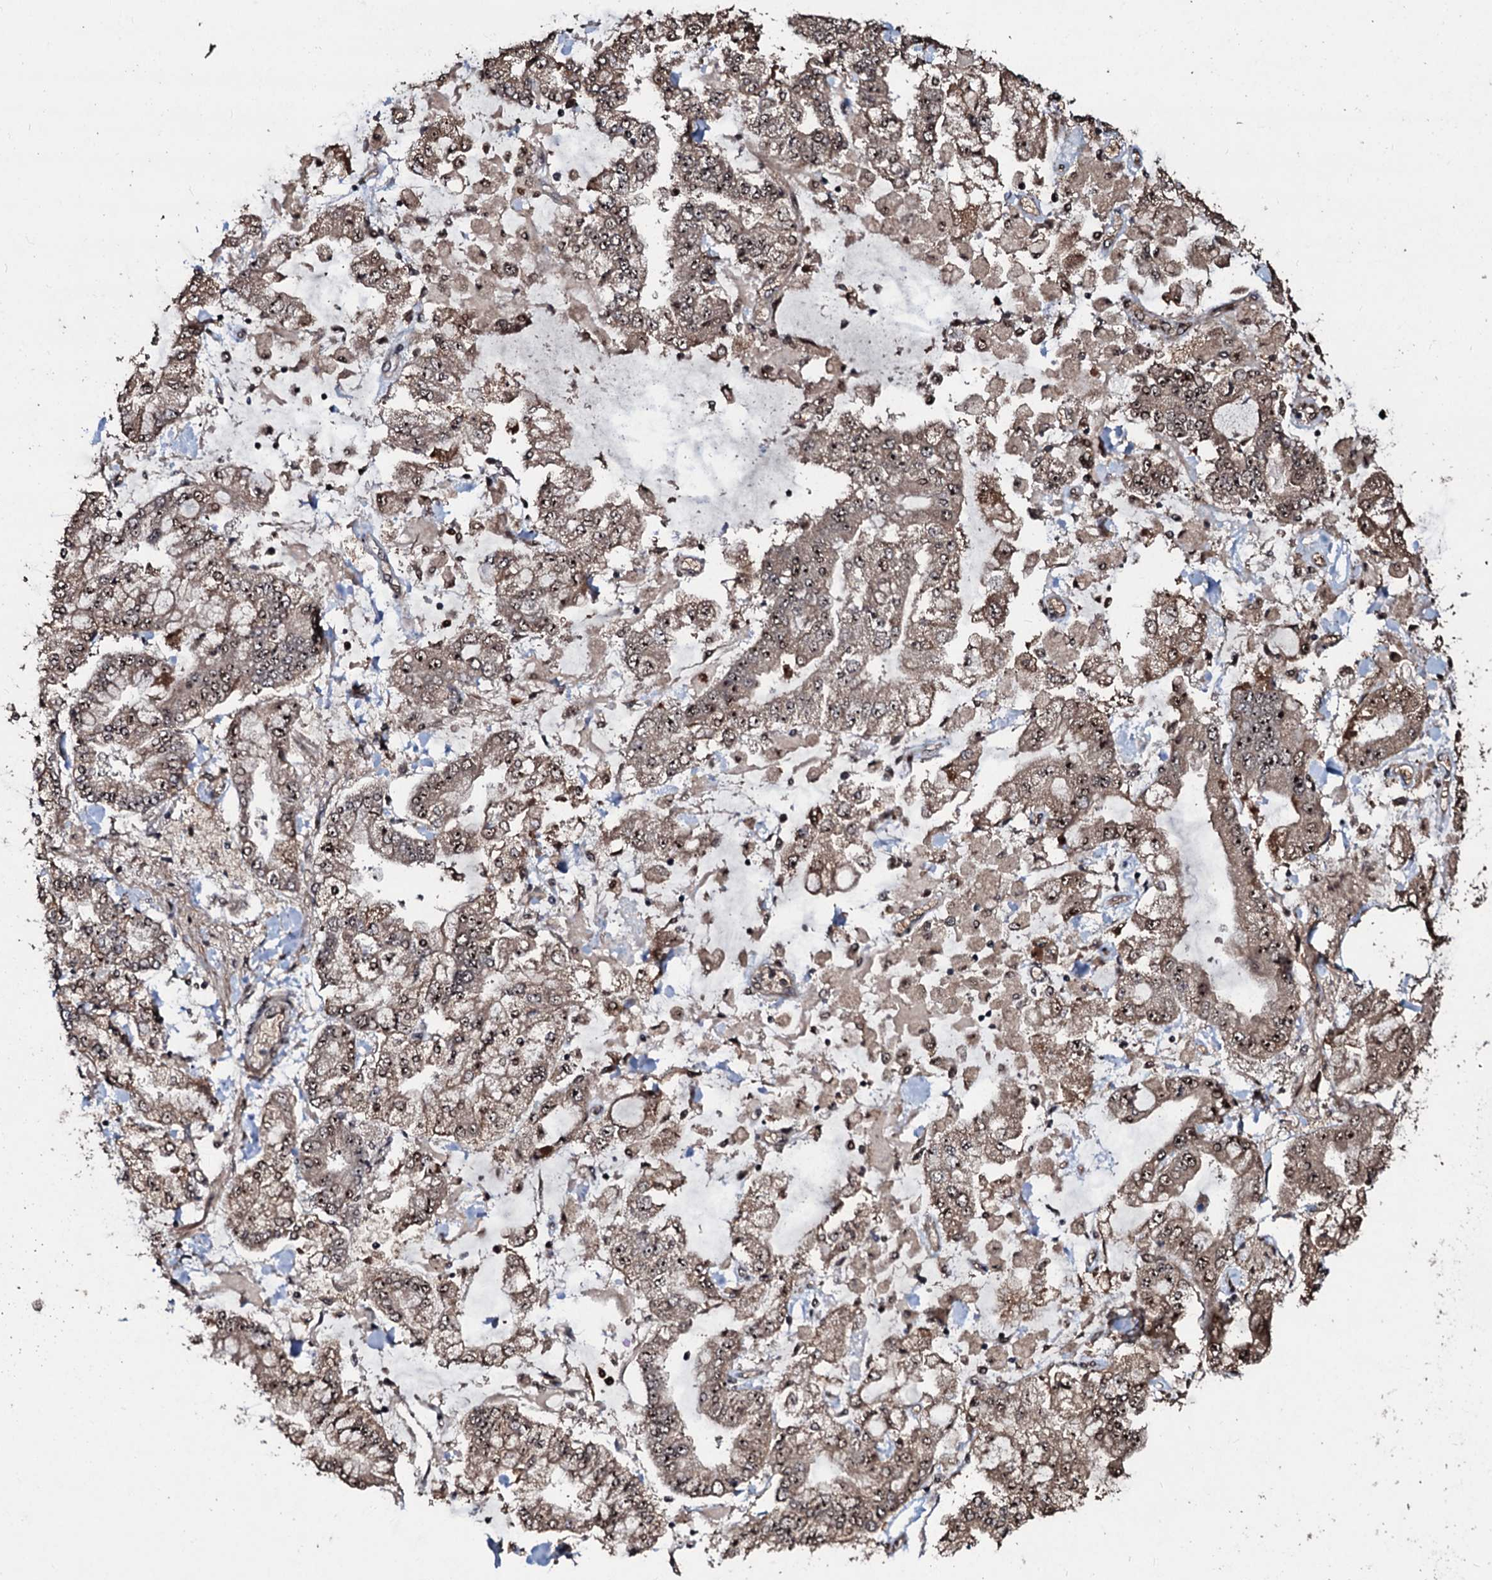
{"staining": {"intensity": "weak", "quantity": ">75%", "location": "cytoplasmic/membranous,nuclear"}, "tissue": "stomach cancer", "cell_type": "Tumor cells", "image_type": "cancer", "snomed": [{"axis": "morphology", "description": "Normal tissue, NOS"}, {"axis": "morphology", "description": "Adenocarcinoma, NOS"}, {"axis": "topography", "description": "Stomach, upper"}, {"axis": "topography", "description": "Stomach"}], "caption": "Stomach cancer (adenocarcinoma) stained for a protein (brown) demonstrates weak cytoplasmic/membranous and nuclear positive staining in about >75% of tumor cells.", "gene": "SUPT7L", "patient": {"sex": "male", "age": 76}}